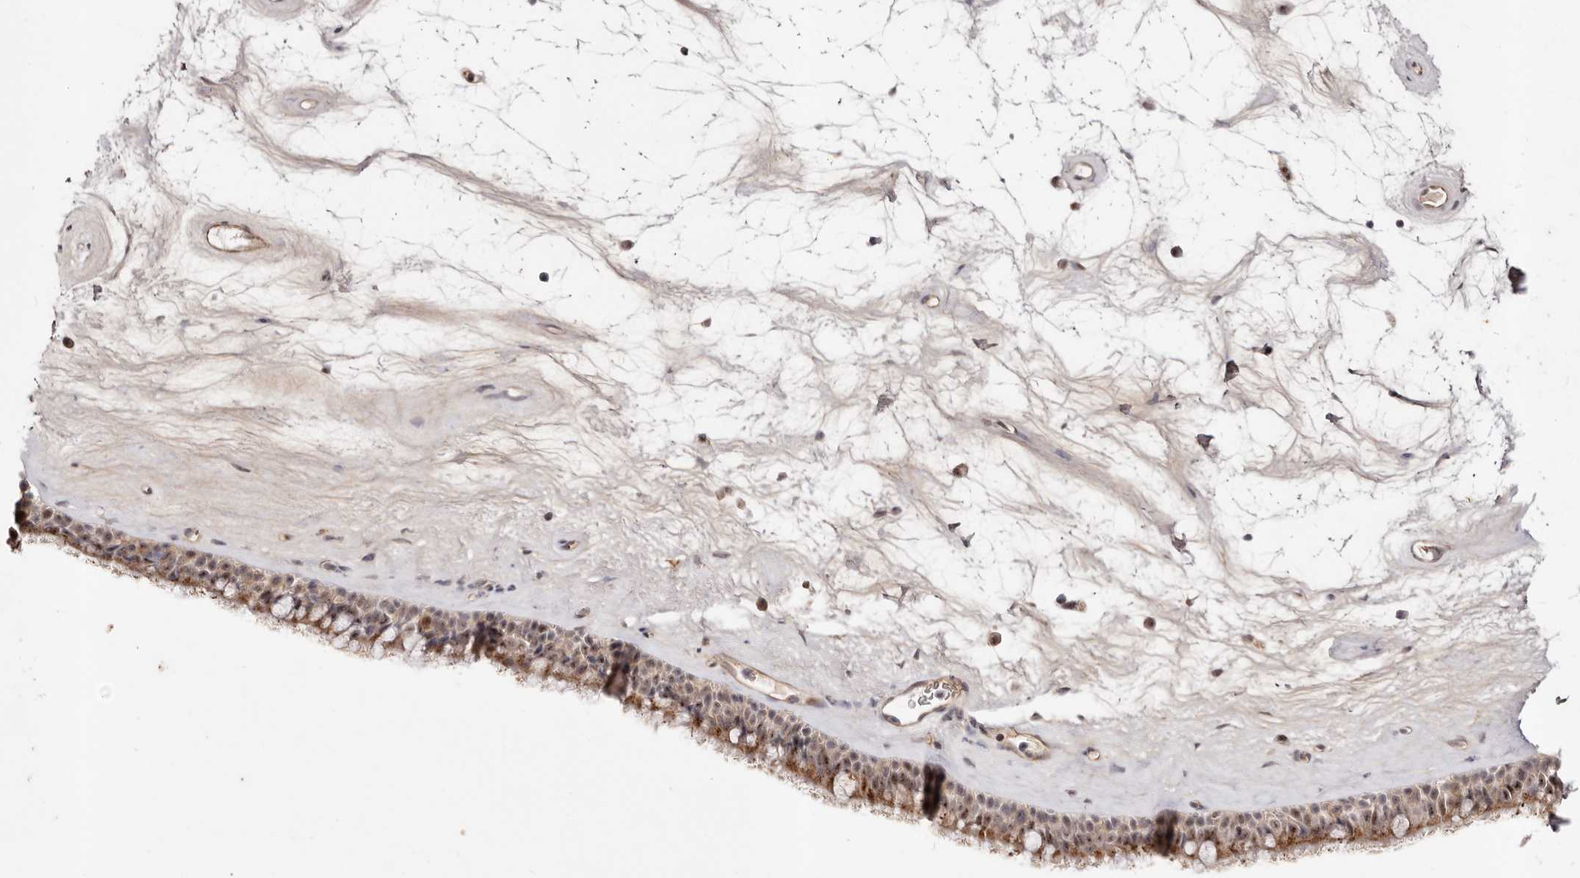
{"staining": {"intensity": "moderate", "quantity": ">75%", "location": "cytoplasmic/membranous,nuclear"}, "tissue": "nasopharynx", "cell_type": "Respiratory epithelial cells", "image_type": "normal", "snomed": [{"axis": "morphology", "description": "Normal tissue, NOS"}, {"axis": "topography", "description": "Nasopharynx"}], "caption": "DAB (3,3'-diaminobenzidine) immunohistochemical staining of unremarkable human nasopharynx shows moderate cytoplasmic/membranous,nuclear protein positivity in approximately >75% of respiratory epithelial cells.", "gene": "WRN", "patient": {"sex": "male", "age": 64}}